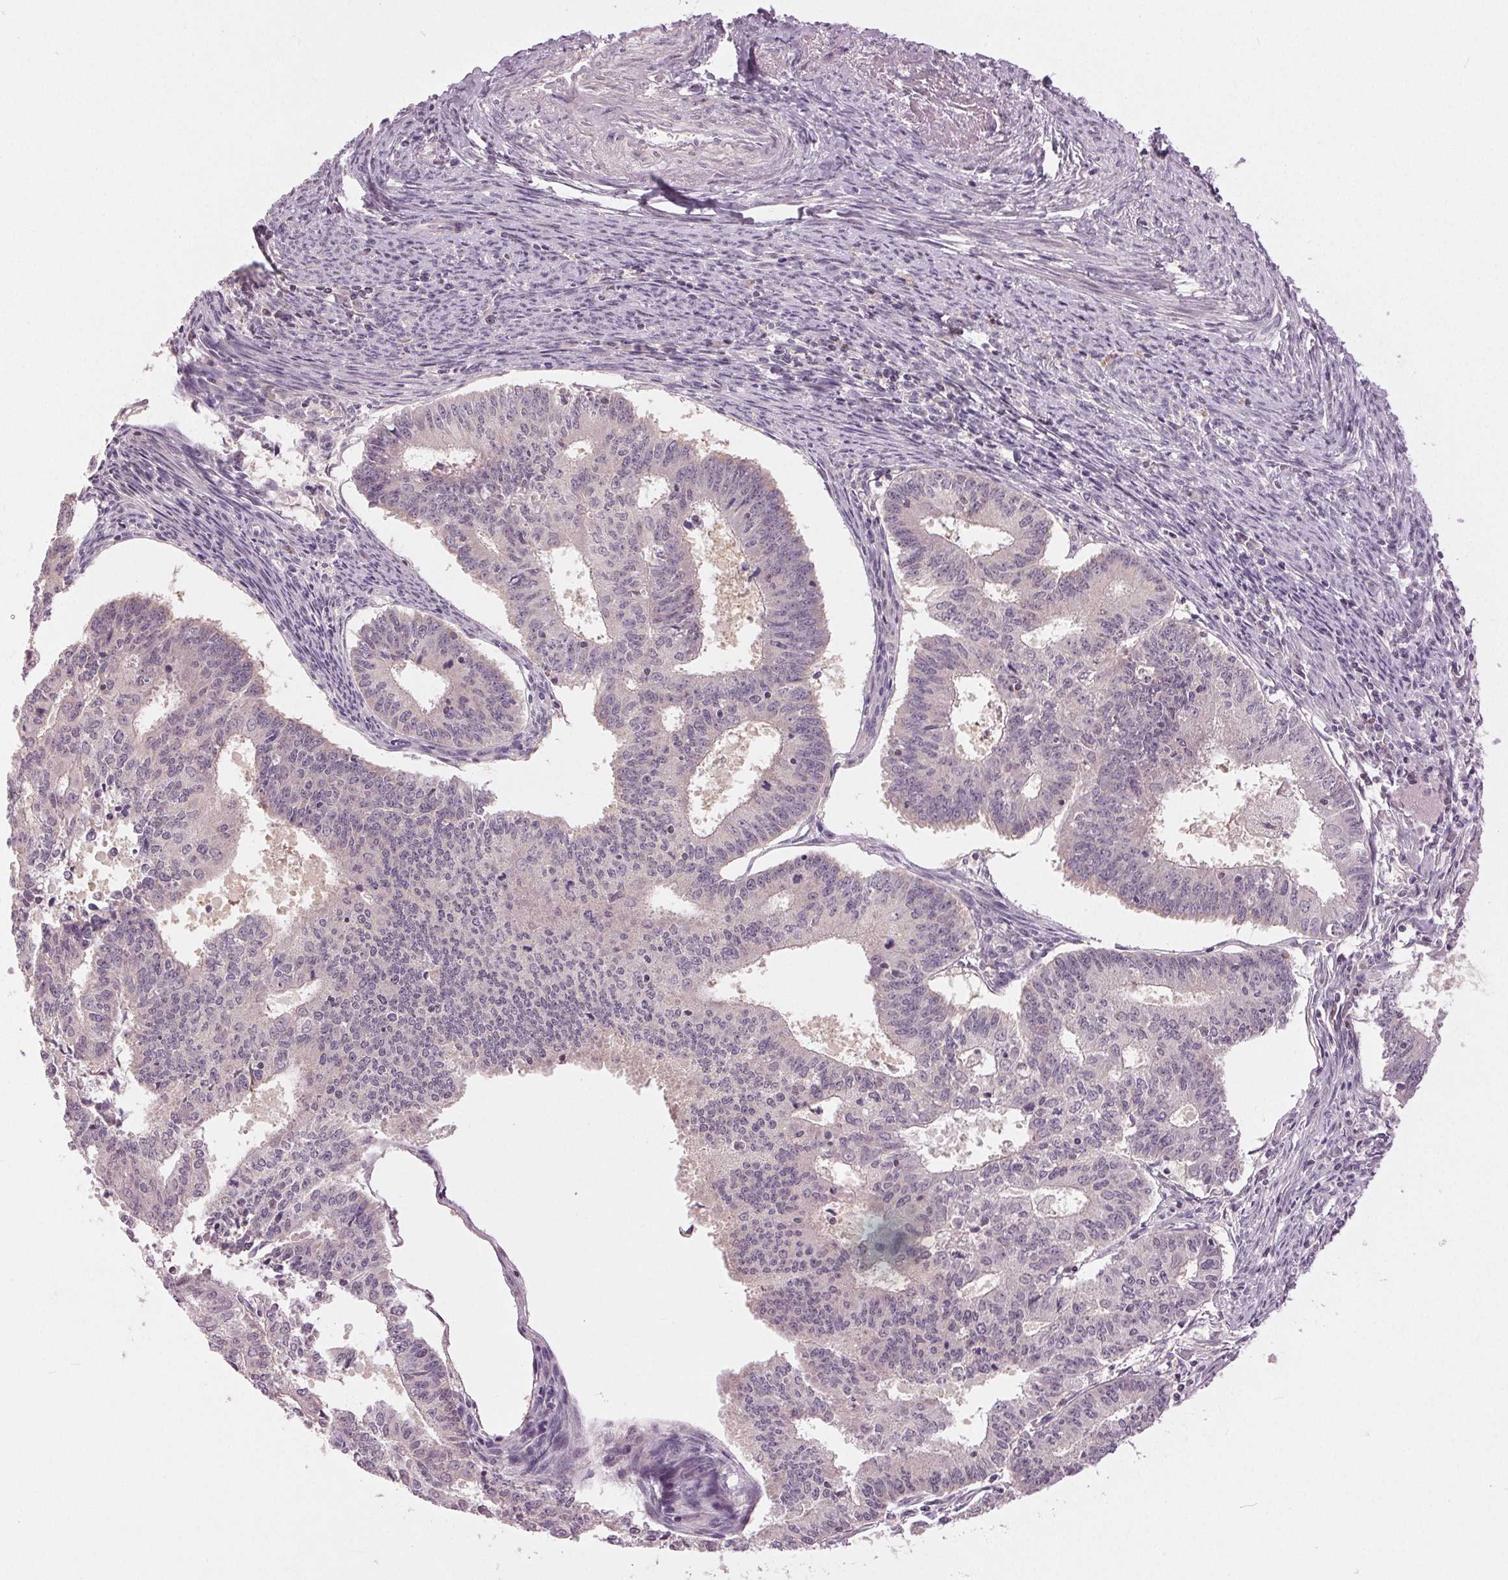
{"staining": {"intensity": "negative", "quantity": "none", "location": "none"}, "tissue": "endometrial cancer", "cell_type": "Tumor cells", "image_type": "cancer", "snomed": [{"axis": "morphology", "description": "Adenocarcinoma, NOS"}, {"axis": "topography", "description": "Endometrium"}], "caption": "High magnification brightfield microscopy of adenocarcinoma (endometrial) stained with DAB (brown) and counterstained with hematoxylin (blue): tumor cells show no significant positivity. (DAB (3,3'-diaminobenzidine) immunohistochemistry (IHC) visualized using brightfield microscopy, high magnification).", "gene": "ZNF605", "patient": {"sex": "female", "age": 61}}